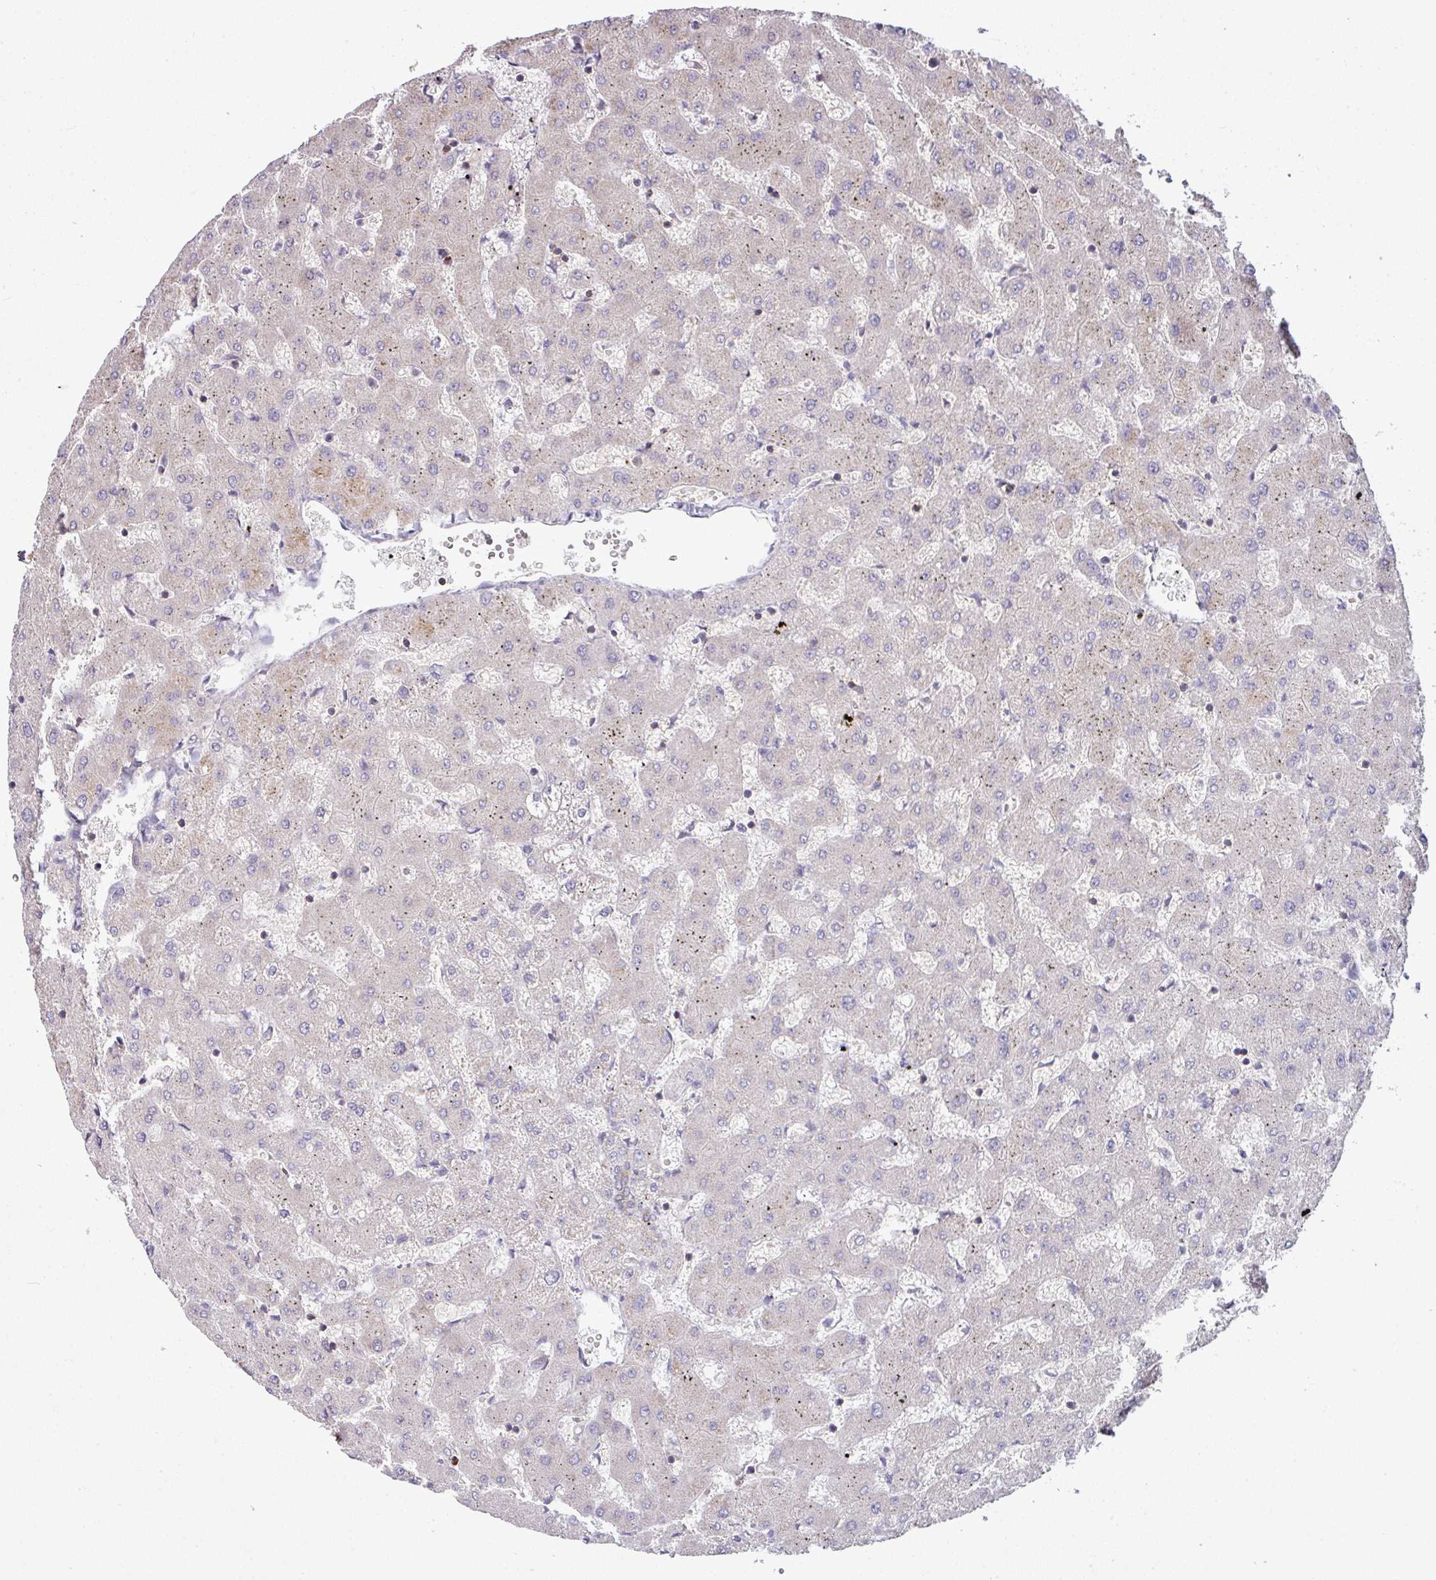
{"staining": {"intensity": "moderate", "quantity": "25%-75%", "location": "cytoplasmic/membranous"}, "tissue": "liver", "cell_type": "Cholangiocytes", "image_type": "normal", "snomed": [{"axis": "morphology", "description": "Normal tissue, NOS"}, {"axis": "topography", "description": "Liver"}], "caption": "Moderate cytoplasmic/membranous protein positivity is present in about 25%-75% of cholangiocytes in liver.", "gene": "SLAMF6", "patient": {"sex": "female", "age": 63}}